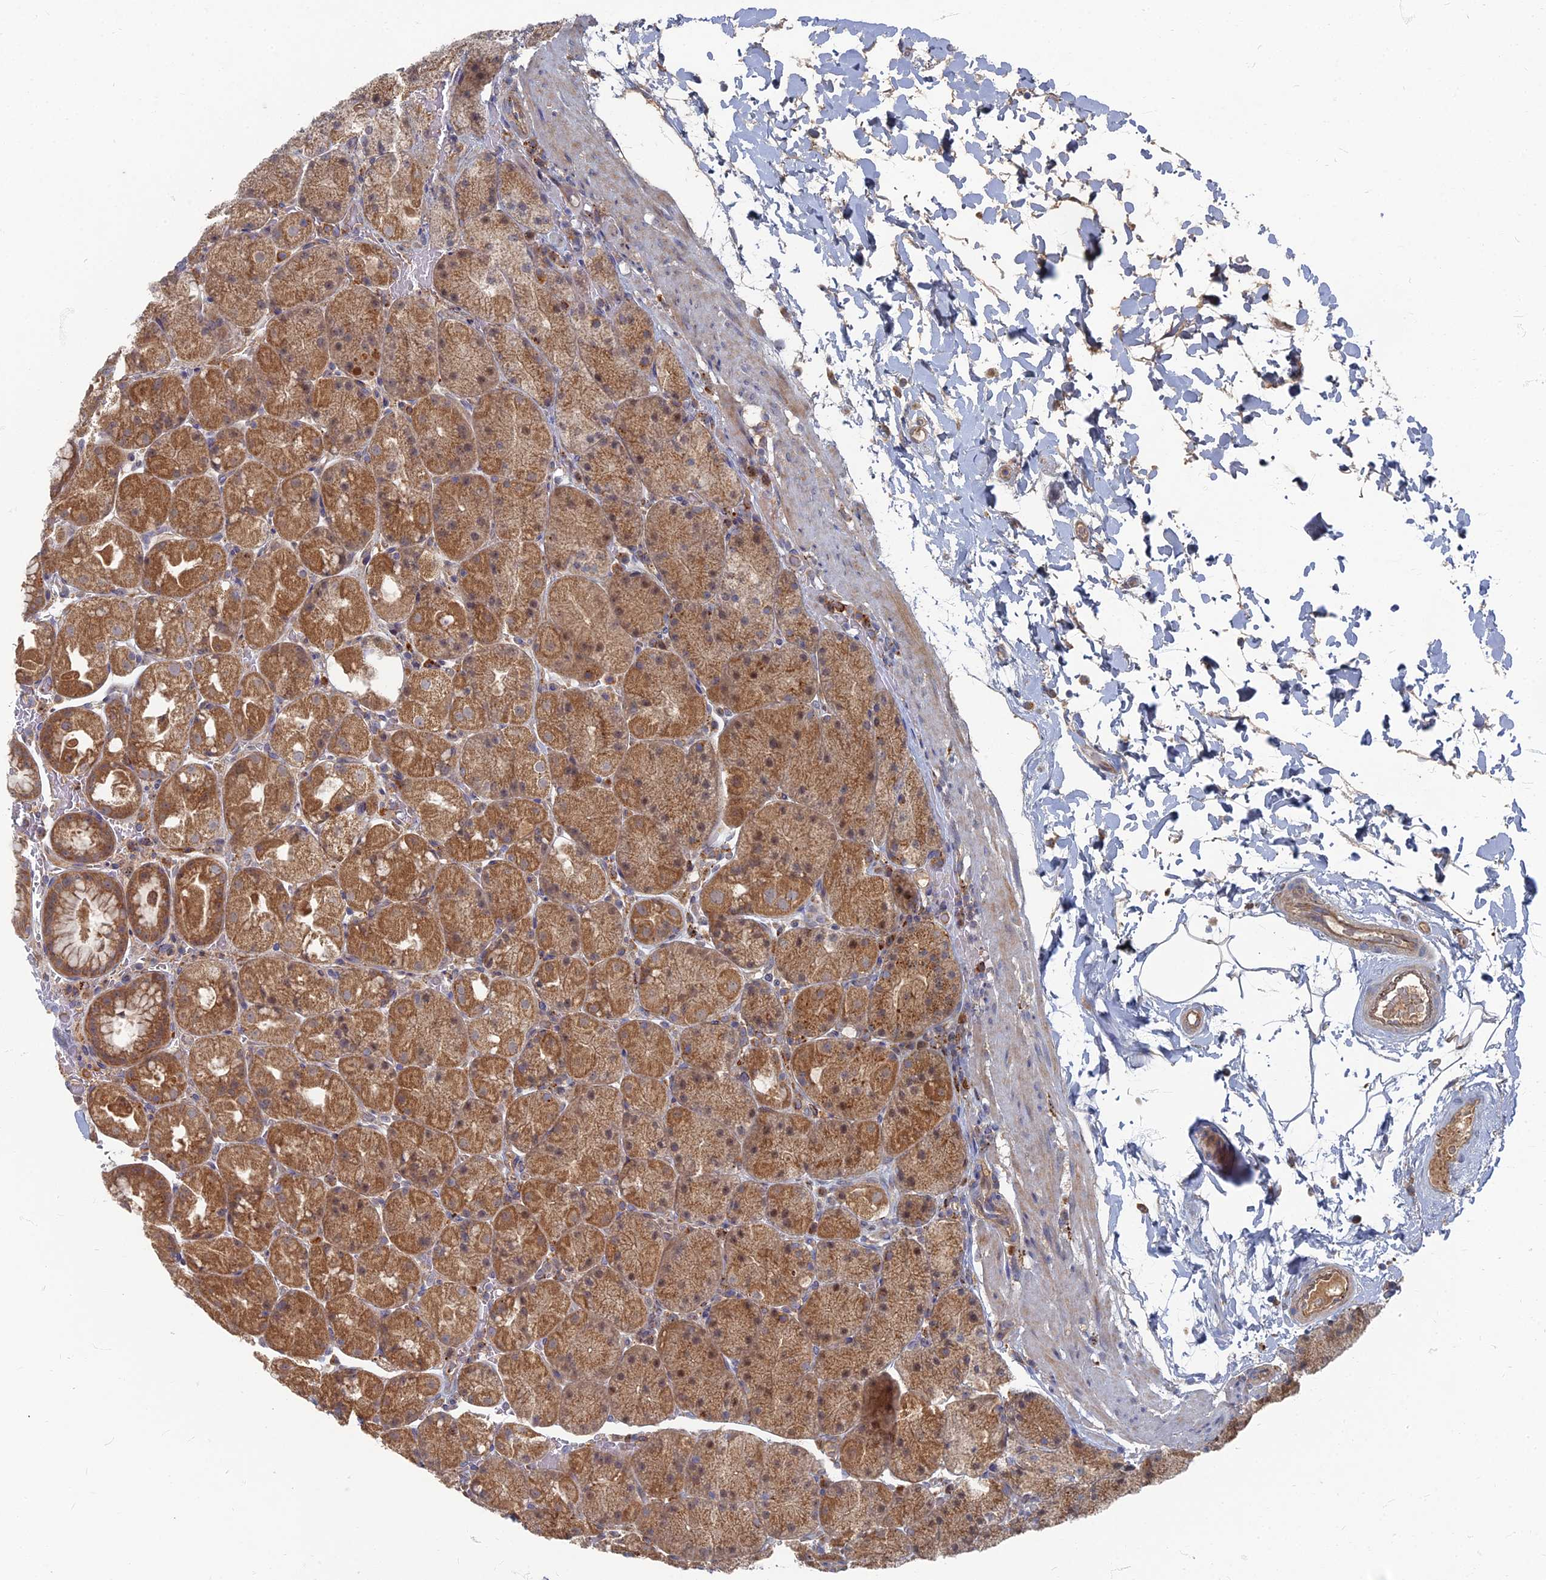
{"staining": {"intensity": "moderate", "quantity": ">75%", "location": "cytoplasmic/membranous,nuclear"}, "tissue": "stomach", "cell_type": "Glandular cells", "image_type": "normal", "snomed": [{"axis": "morphology", "description": "Normal tissue, NOS"}, {"axis": "topography", "description": "Stomach, upper"}, {"axis": "topography", "description": "Stomach, lower"}], "caption": "Glandular cells demonstrate moderate cytoplasmic/membranous,nuclear staining in about >75% of cells in unremarkable stomach.", "gene": "PPCDC", "patient": {"sex": "male", "age": 67}}